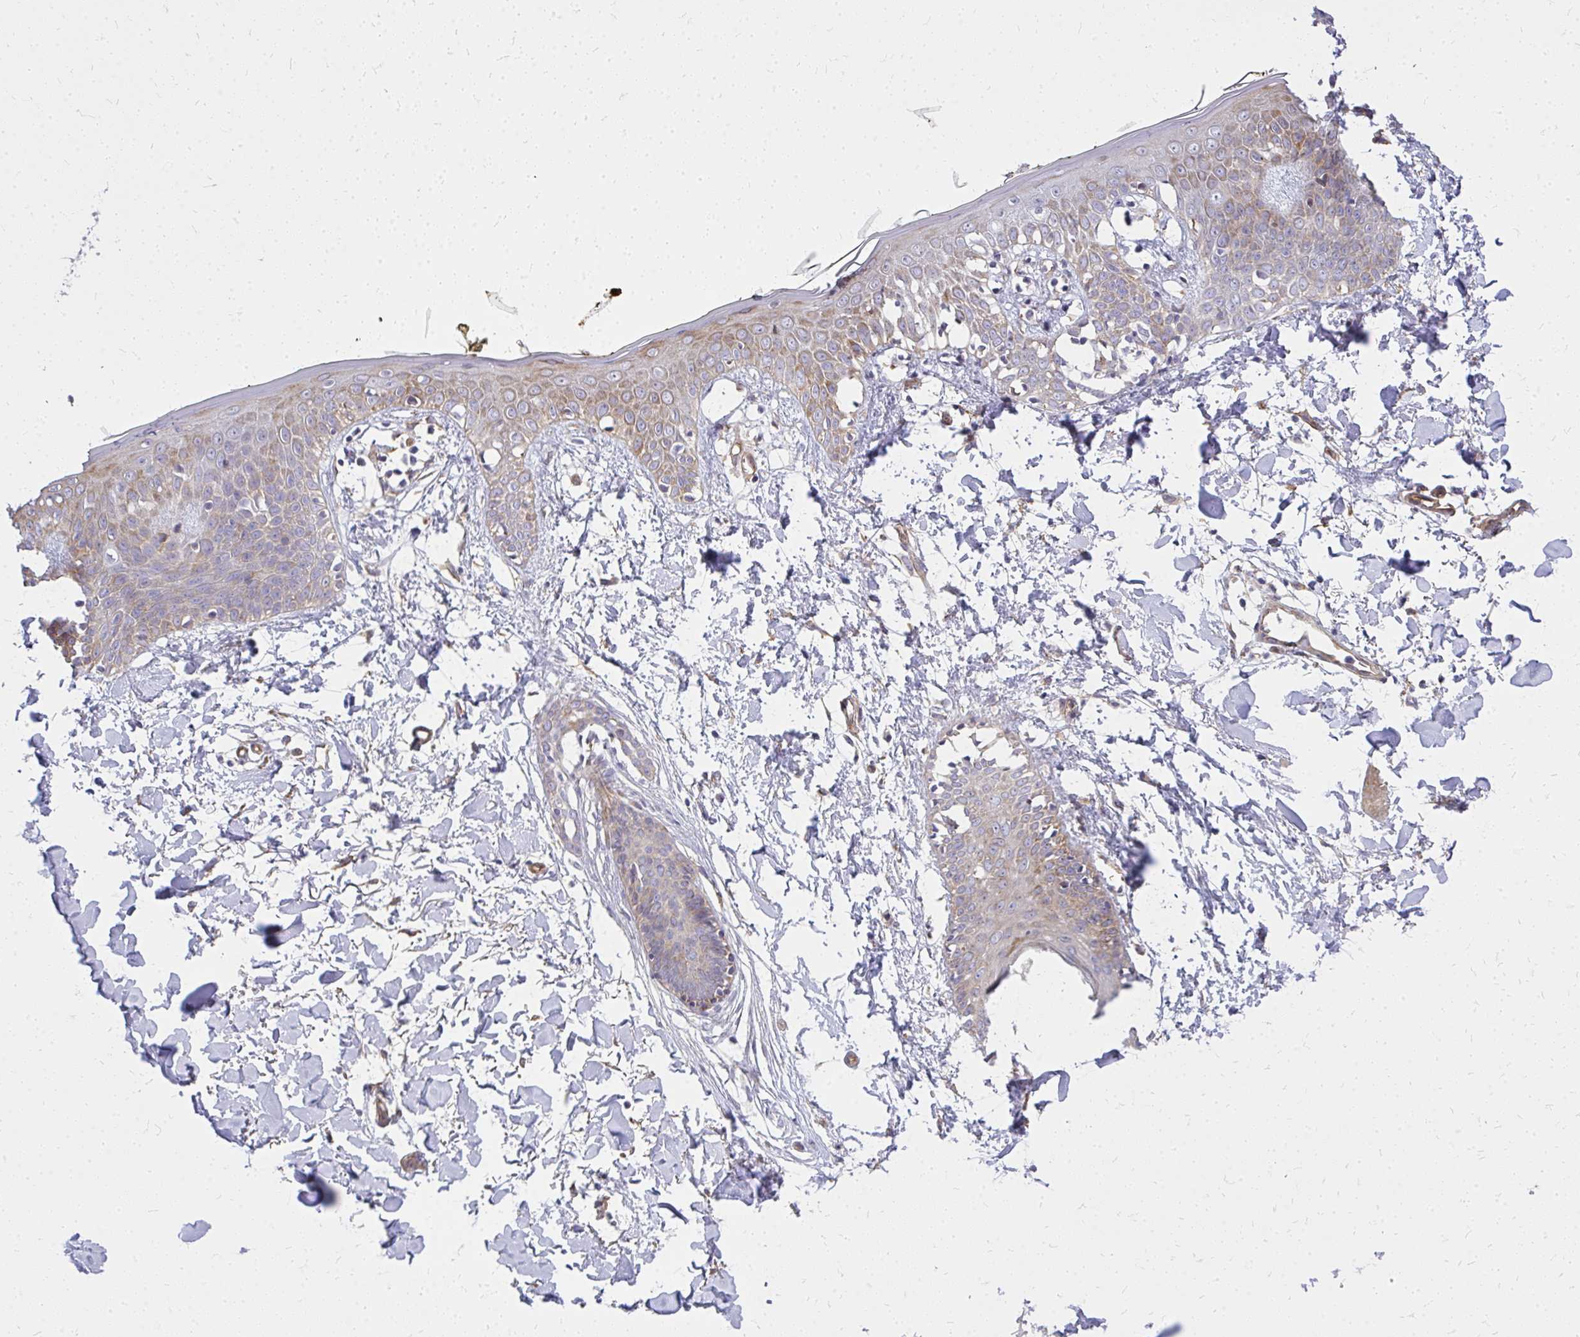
{"staining": {"intensity": "moderate", "quantity": ">75%", "location": "cytoplasmic/membranous"}, "tissue": "skin", "cell_type": "Fibroblasts", "image_type": "normal", "snomed": [{"axis": "morphology", "description": "Normal tissue, NOS"}, {"axis": "topography", "description": "Skin"}], "caption": "Immunohistochemical staining of unremarkable skin demonstrates medium levels of moderate cytoplasmic/membranous positivity in about >75% of fibroblasts. (IHC, brightfield microscopy, high magnification).", "gene": "ENSG00000258472", "patient": {"sex": "female", "age": 34}}